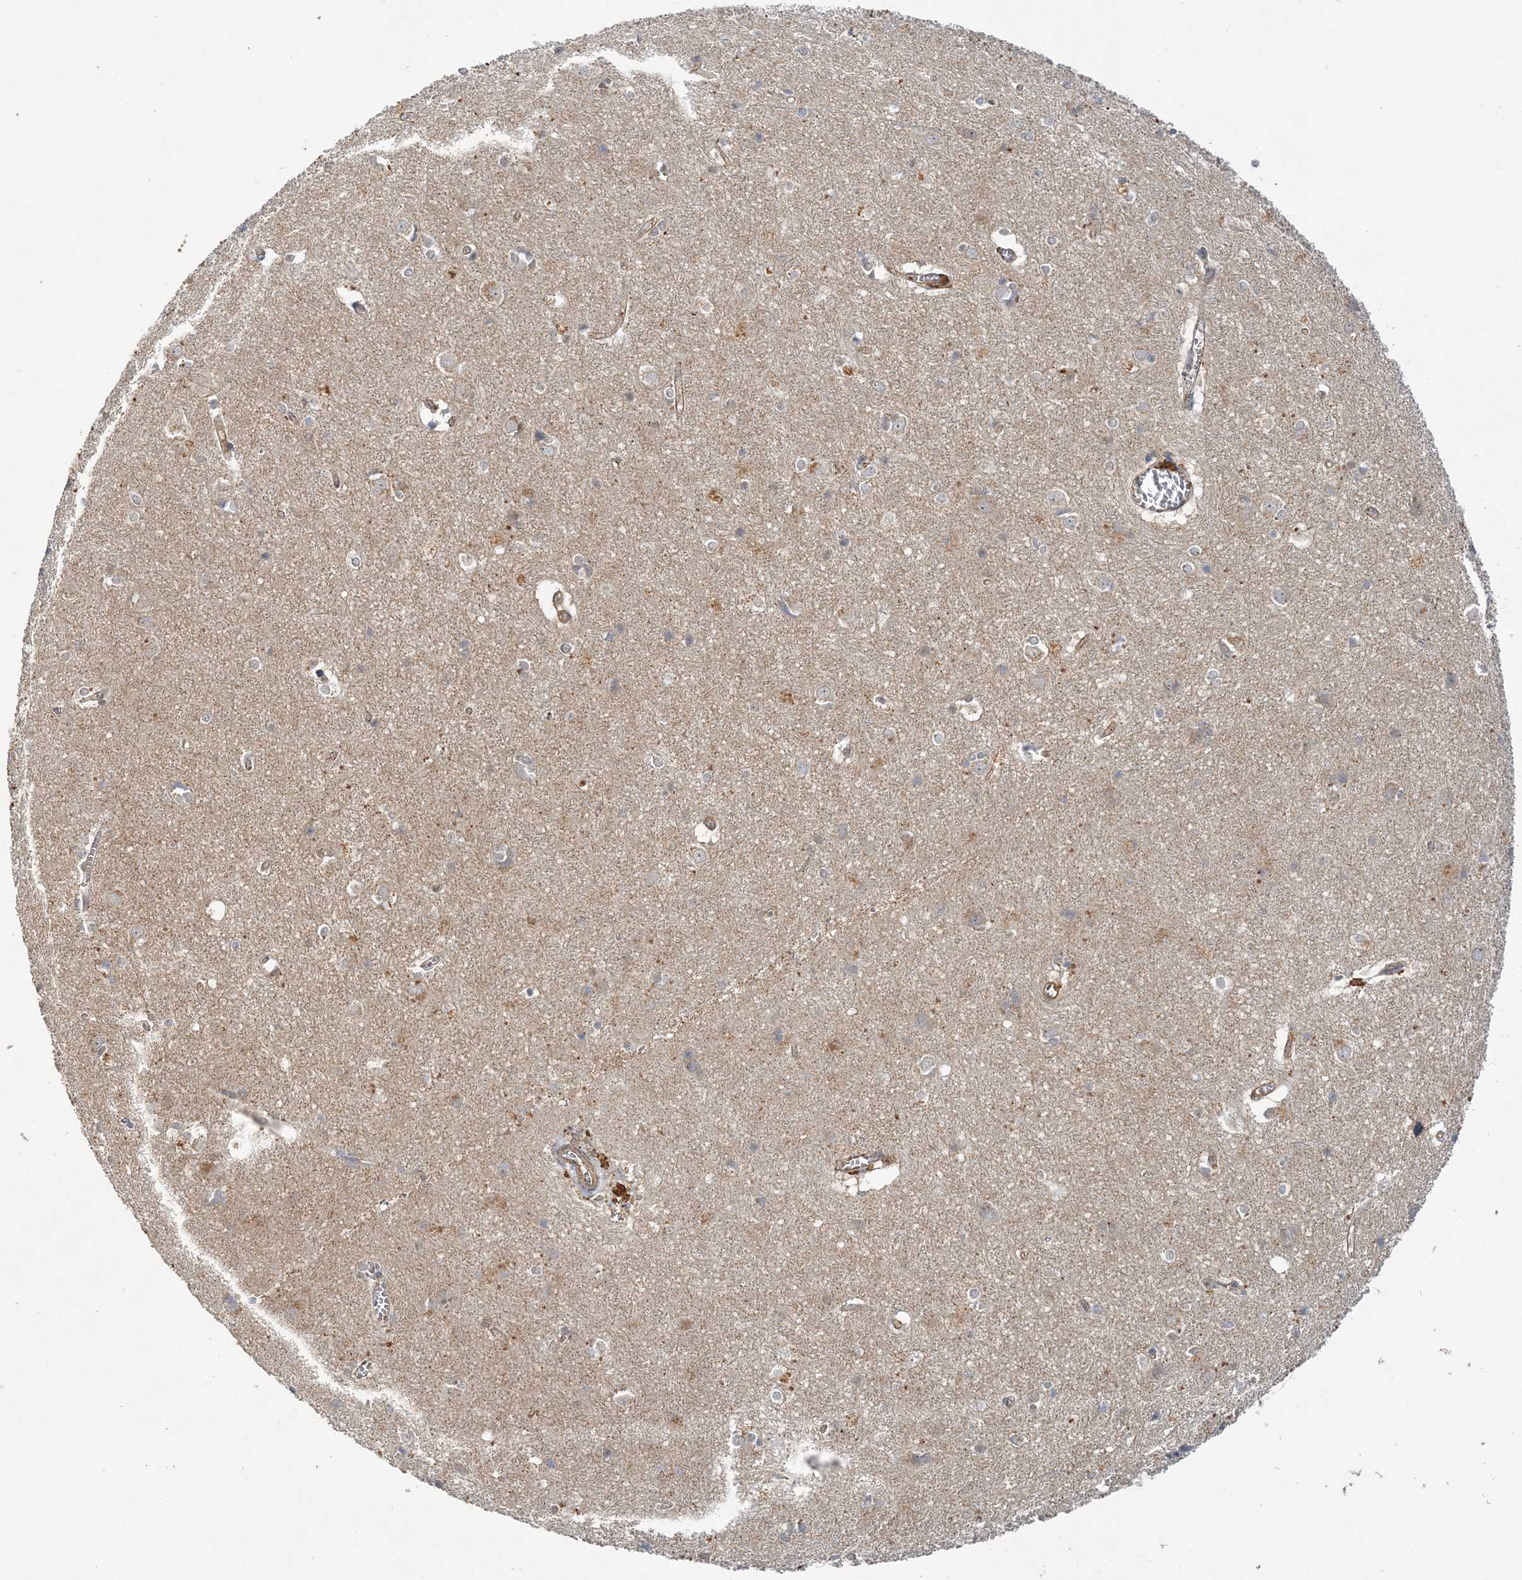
{"staining": {"intensity": "weak", "quantity": "25%-75%", "location": "cytoplasmic/membranous"}, "tissue": "cerebral cortex", "cell_type": "Endothelial cells", "image_type": "normal", "snomed": [{"axis": "morphology", "description": "Normal tissue, NOS"}, {"axis": "topography", "description": "Cerebral cortex"}], "caption": "Immunohistochemistry image of benign cerebral cortex stained for a protein (brown), which displays low levels of weak cytoplasmic/membranous expression in about 25%-75% of endothelial cells.", "gene": "MAT2B", "patient": {"sex": "male", "age": 54}}